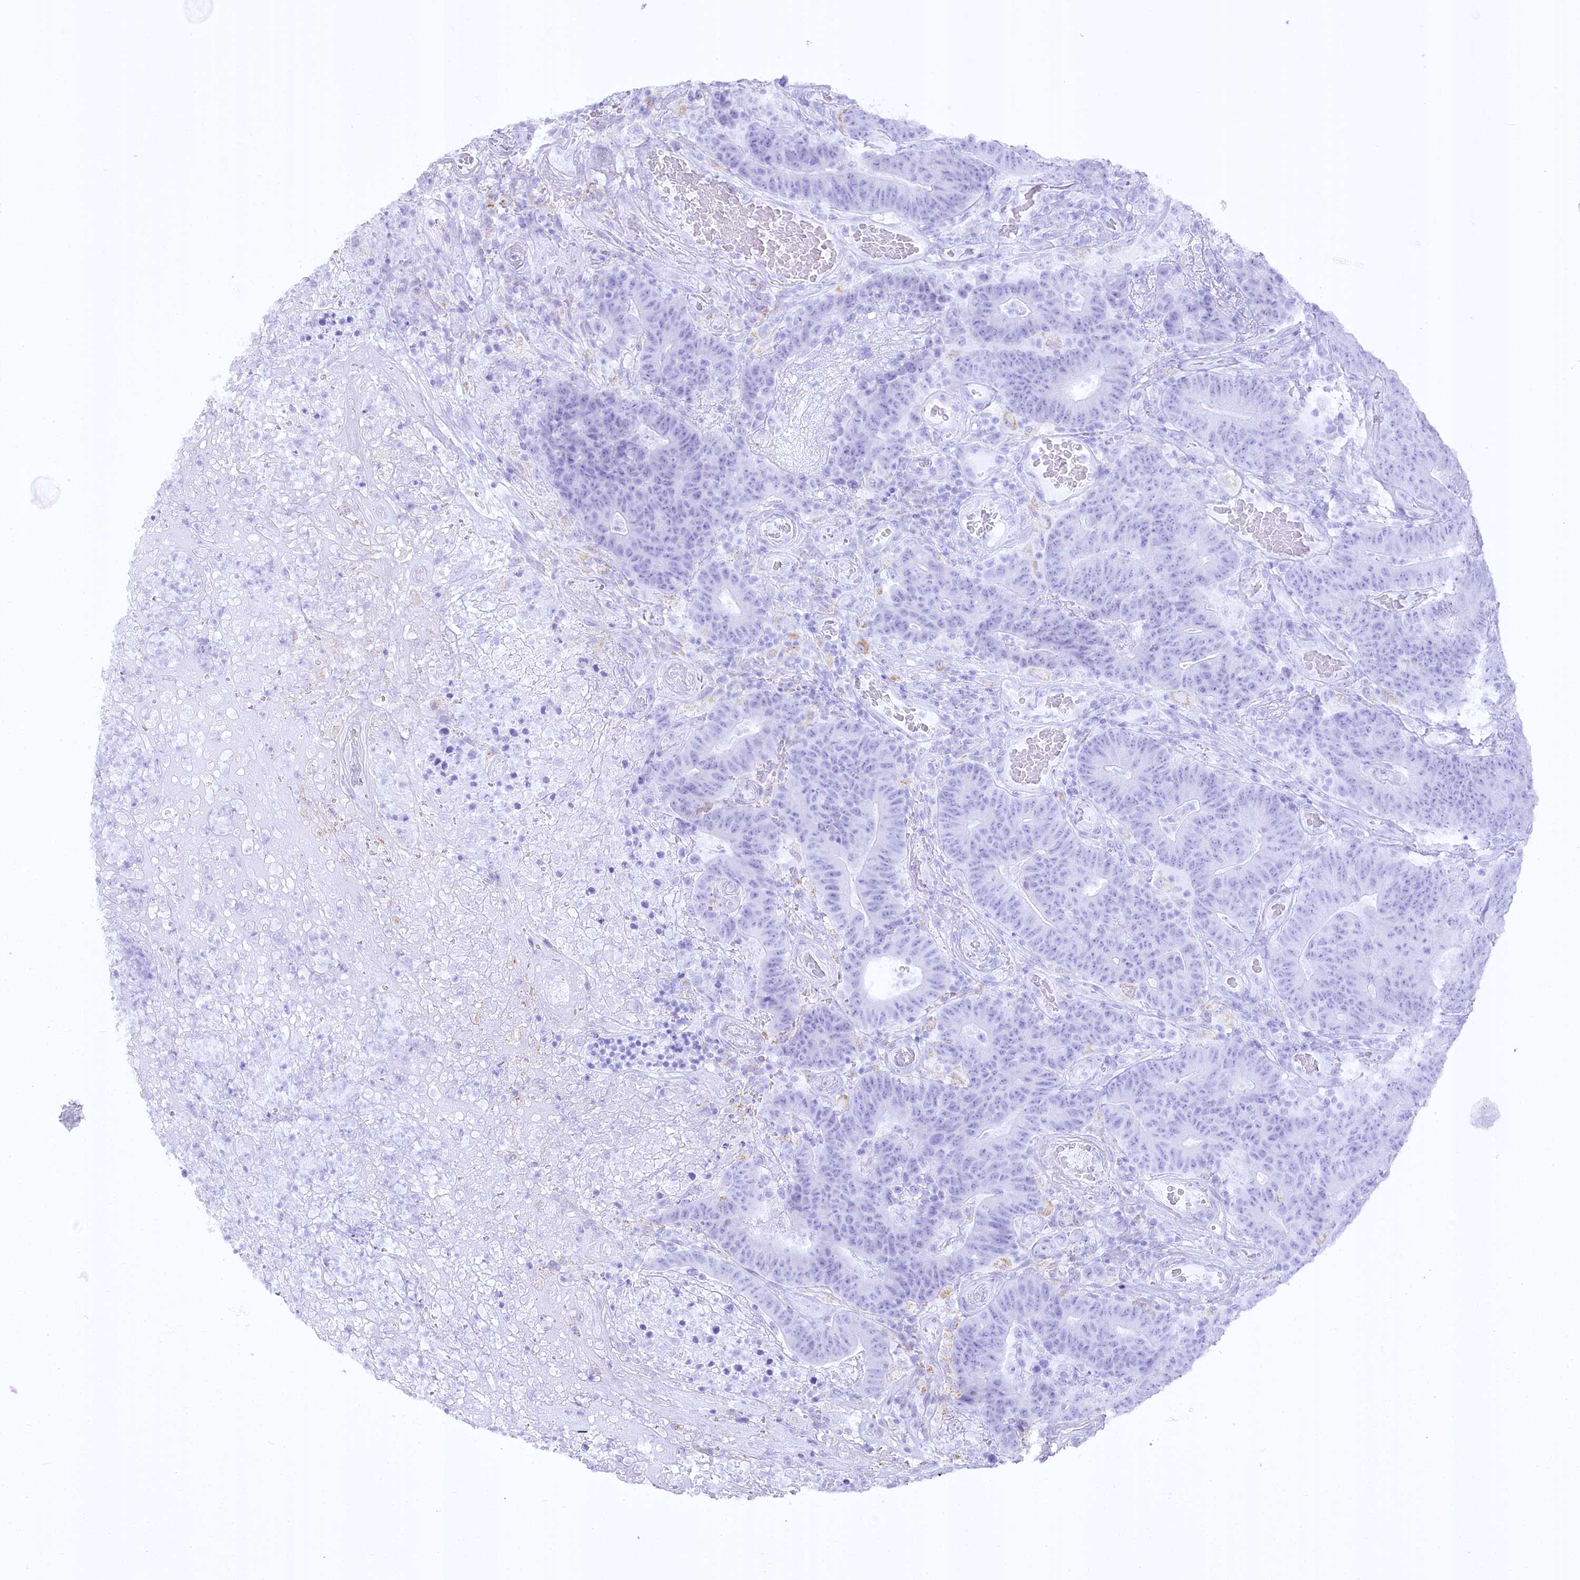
{"staining": {"intensity": "negative", "quantity": "none", "location": "none"}, "tissue": "colorectal cancer", "cell_type": "Tumor cells", "image_type": "cancer", "snomed": [{"axis": "morphology", "description": "Normal tissue, NOS"}, {"axis": "morphology", "description": "Adenocarcinoma, NOS"}, {"axis": "topography", "description": "Colon"}], "caption": "DAB (3,3'-diaminobenzidine) immunohistochemical staining of colorectal adenocarcinoma displays no significant staining in tumor cells.", "gene": "CEP164", "patient": {"sex": "female", "age": 75}}